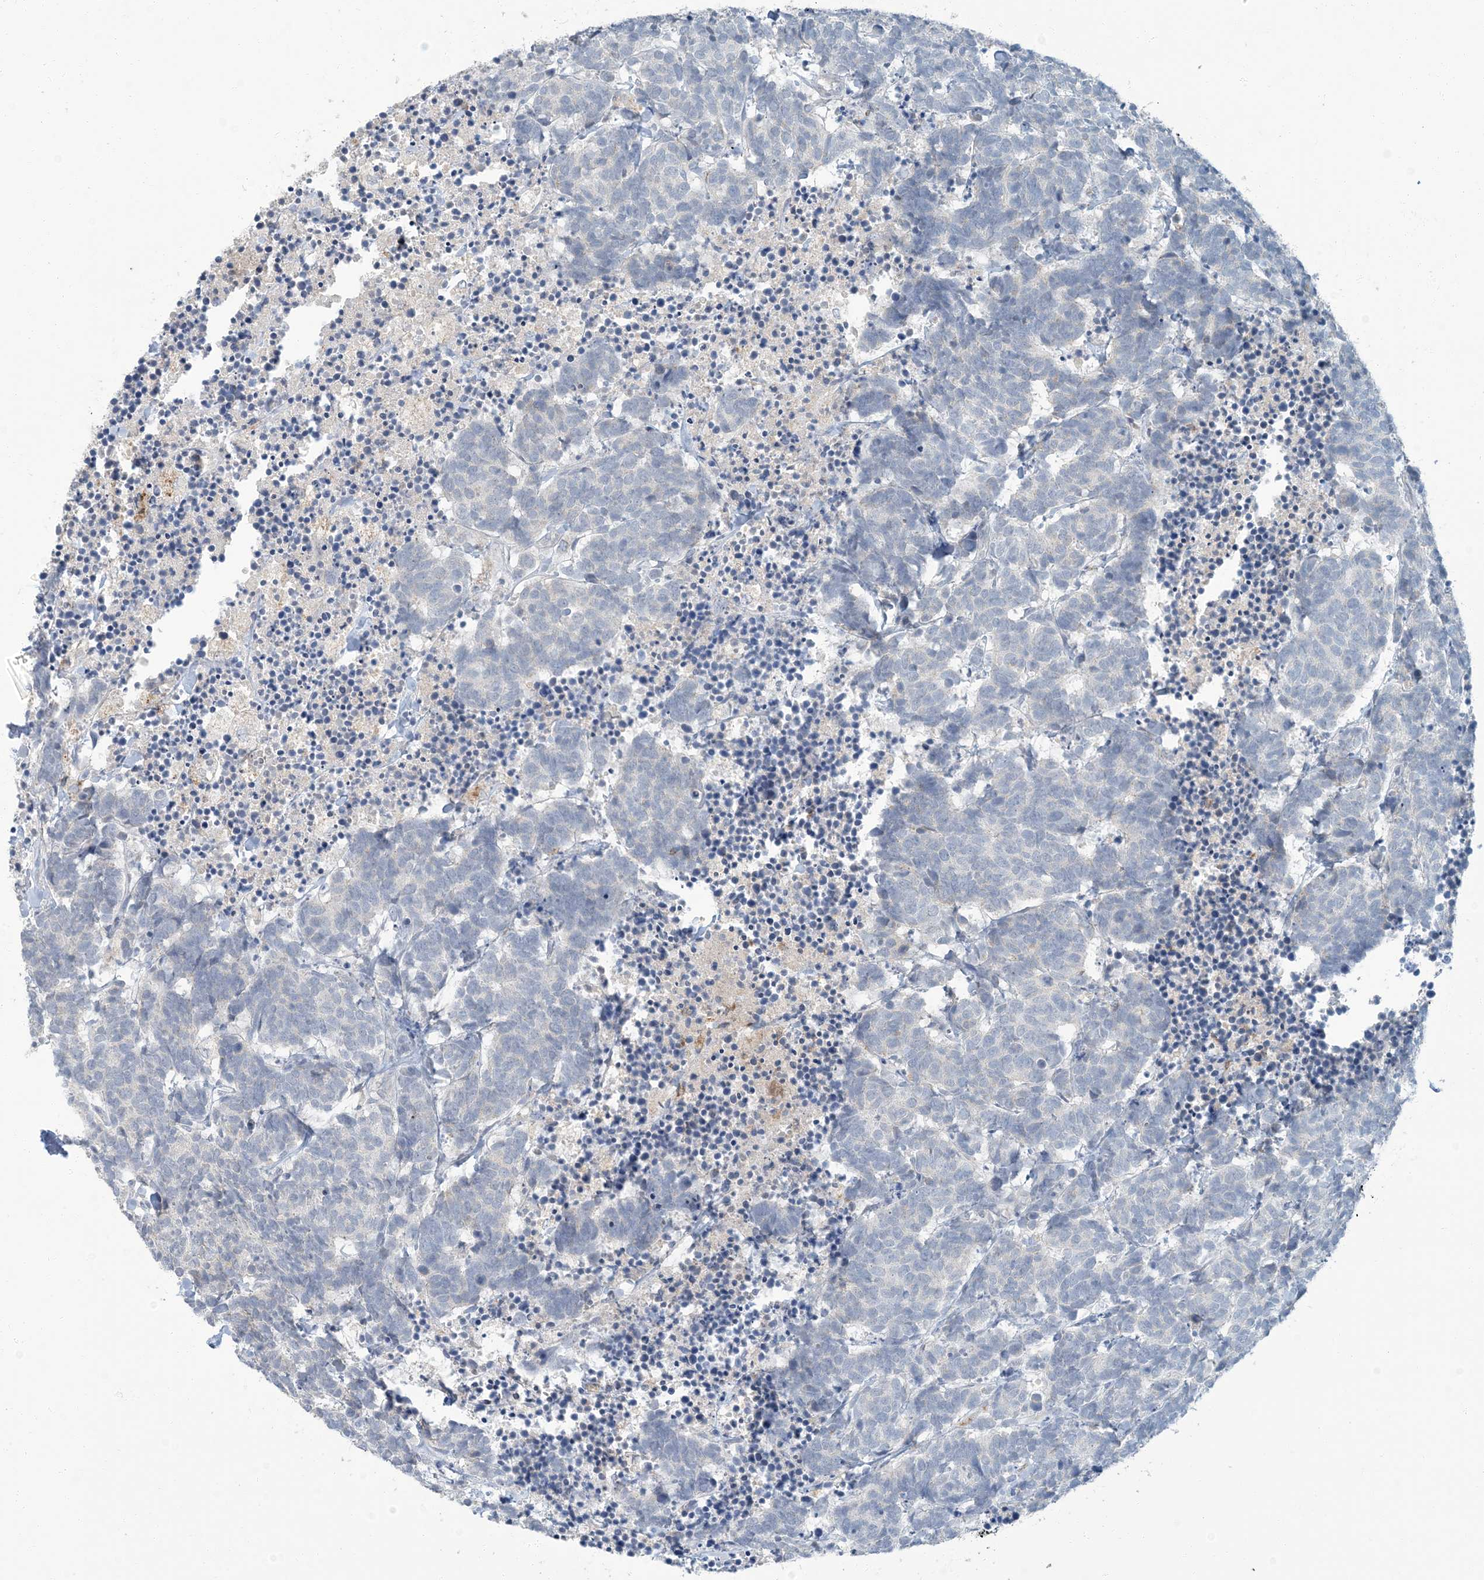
{"staining": {"intensity": "negative", "quantity": "none", "location": "none"}, "tissue": "carcinoid", "cell_type": "Tumor cells", "image_type": "cancer", "snomed": [{"axis": "morphology", "description": "Carcinoma, NOS"}, {"axis": "morphology", "description": "Carcinoid, malignant, NOS"}, {"axis": "topography", "description": "Urinary bladder"}], "caption": "This histopathology image is of carcinoma stained with IHC to label a protein in brown with the nuclei are counter-stained blue. There is no expression in tumor cells.", "gene": "EPHA4", "patient": {"sex": "male", "age": 57}}